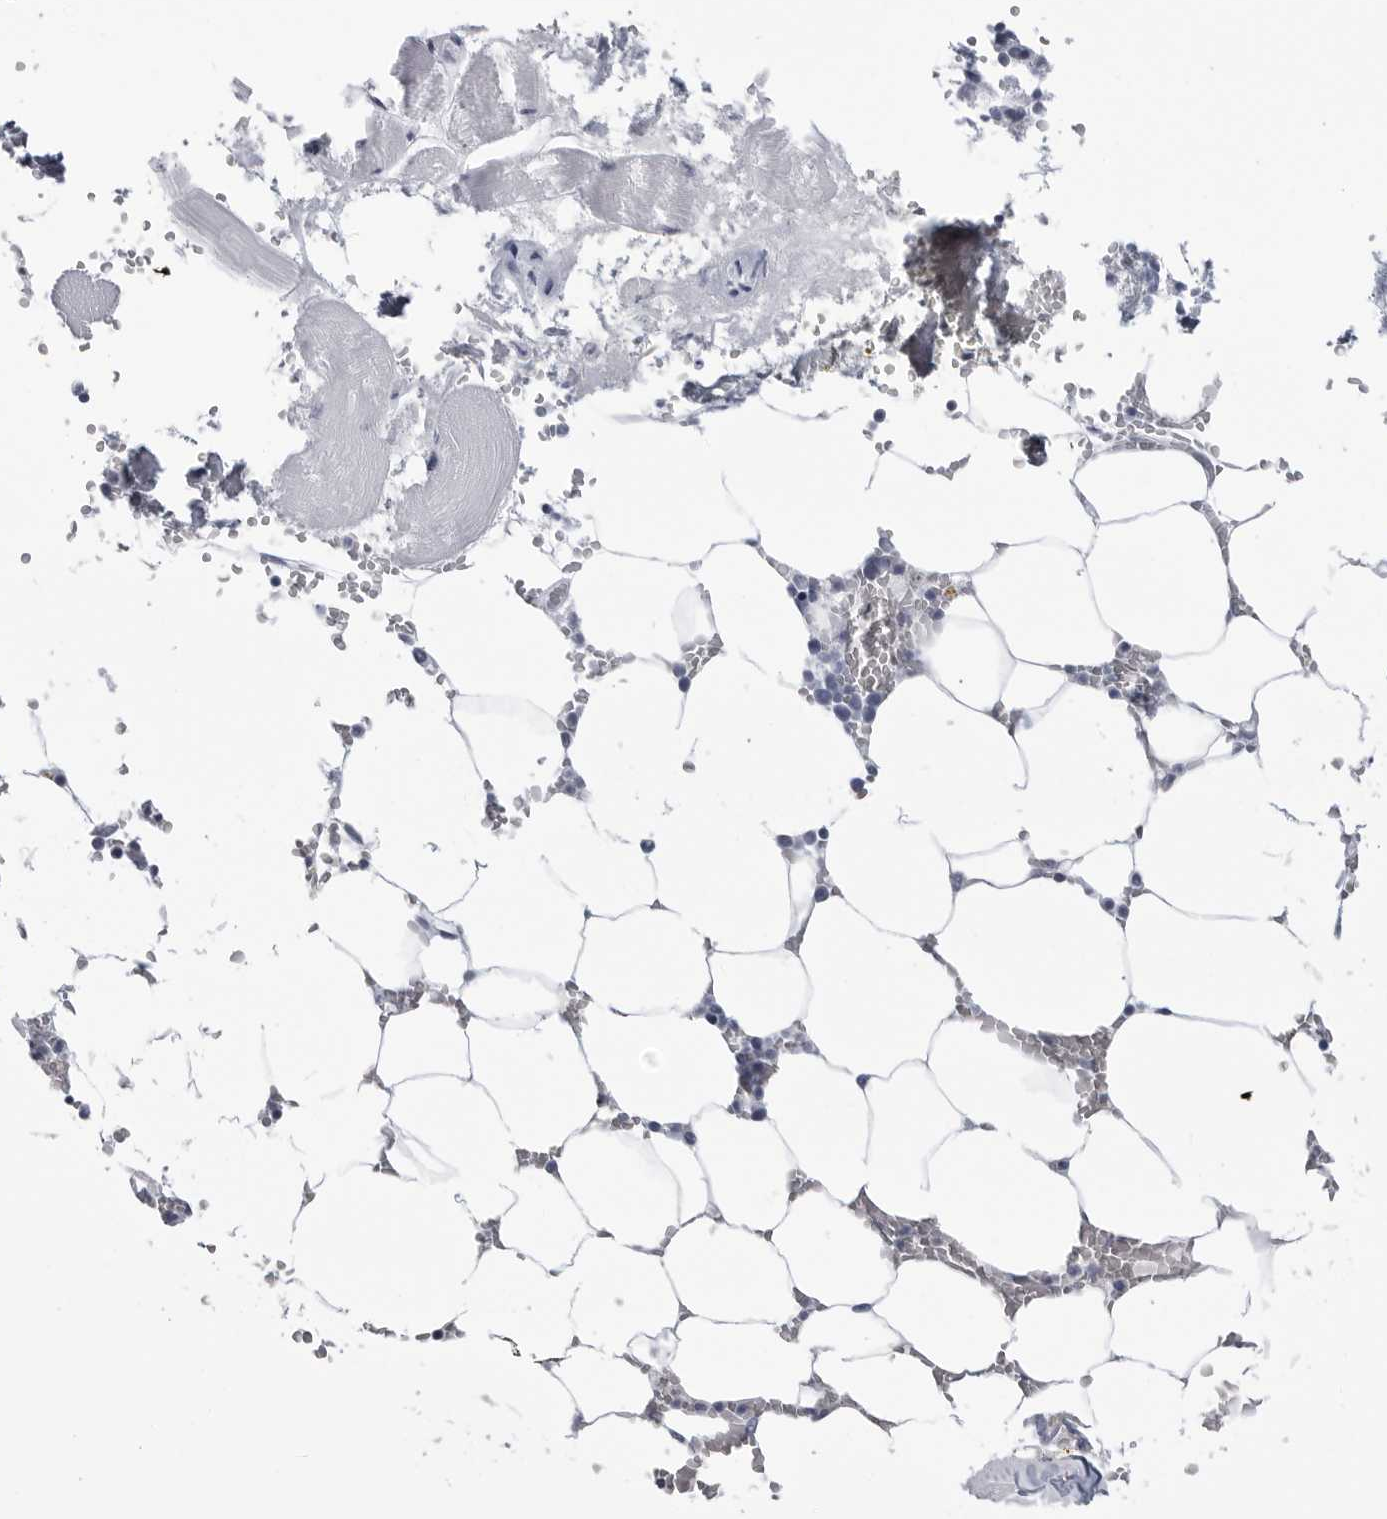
{"staining": {"intensity": "negative", "quantity": "none", "location": "none"}, "tissue": "bone marrow", "cell_type": "Hematopoietic cells", "image_type": "normal", "snomed": [{"axis": "morphology", "description": "Normal tissue, NOS"}, {"axis": "topography", "description": "Bone marrow"}], "caption": "High power microscopy photomicrograph of an immunohistochemistry (IHC) histopathology image of normal bone marrow, revealing no significant staining in hematopoietic cells.", "gene": "PGA3", "patient": {"sex": "male", "age": 70}}